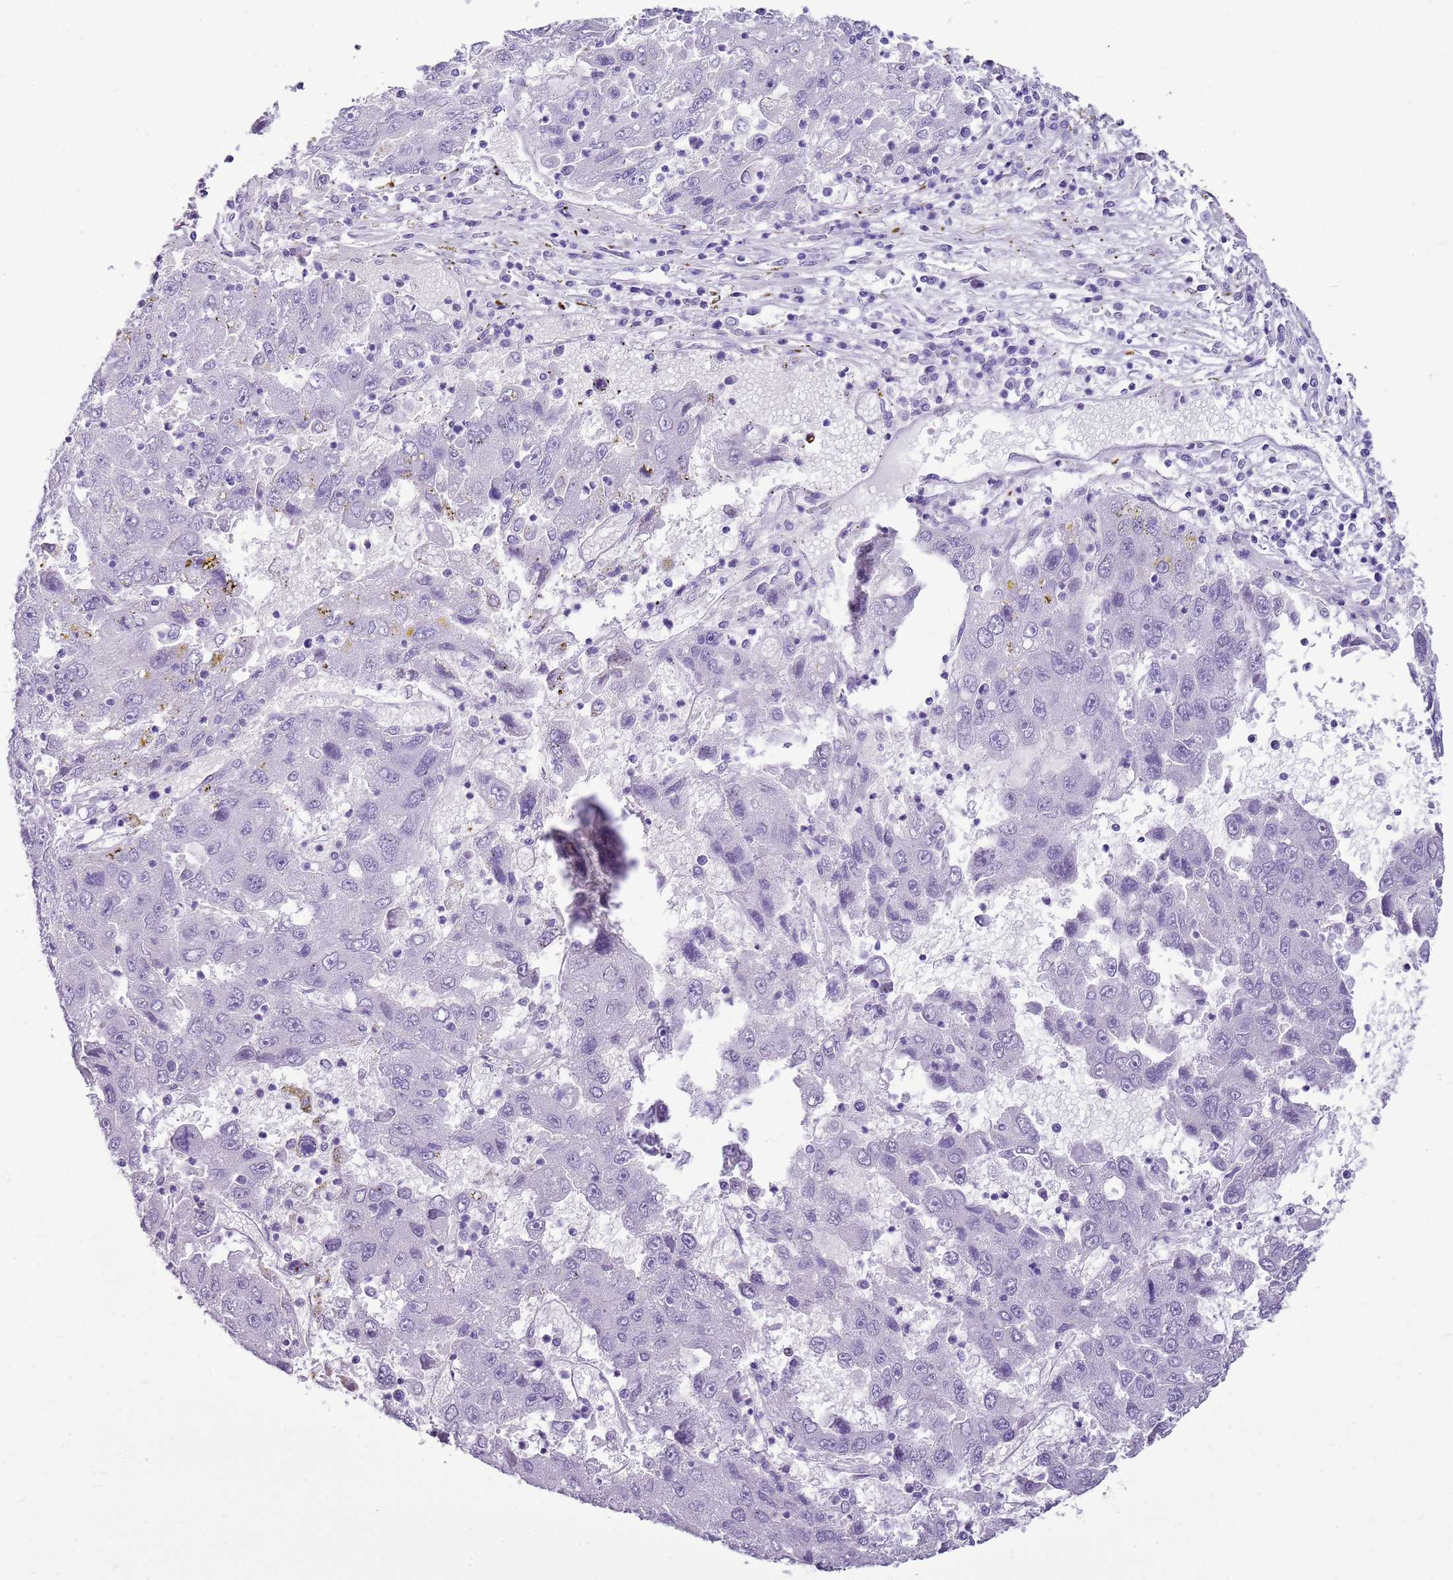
{"staining": {"intensity": "negative", "quantity": "none", "location": "none"}, "tissue": "liver cancer", "cell_type": "Tumor cells", "image_type": "cancer", "snomed": [{"axis": "morphology", "description": "Carcinoma, Hepatocellular, NOS"}, {"axis": "topography", "description": "Liver"}], "caption": "Liver cancer was stained to show a protein in brown. There is no significant expression in tumor cells.", "gene": "SULT1E1", "patient": {"sex": "male", "age": 49}}